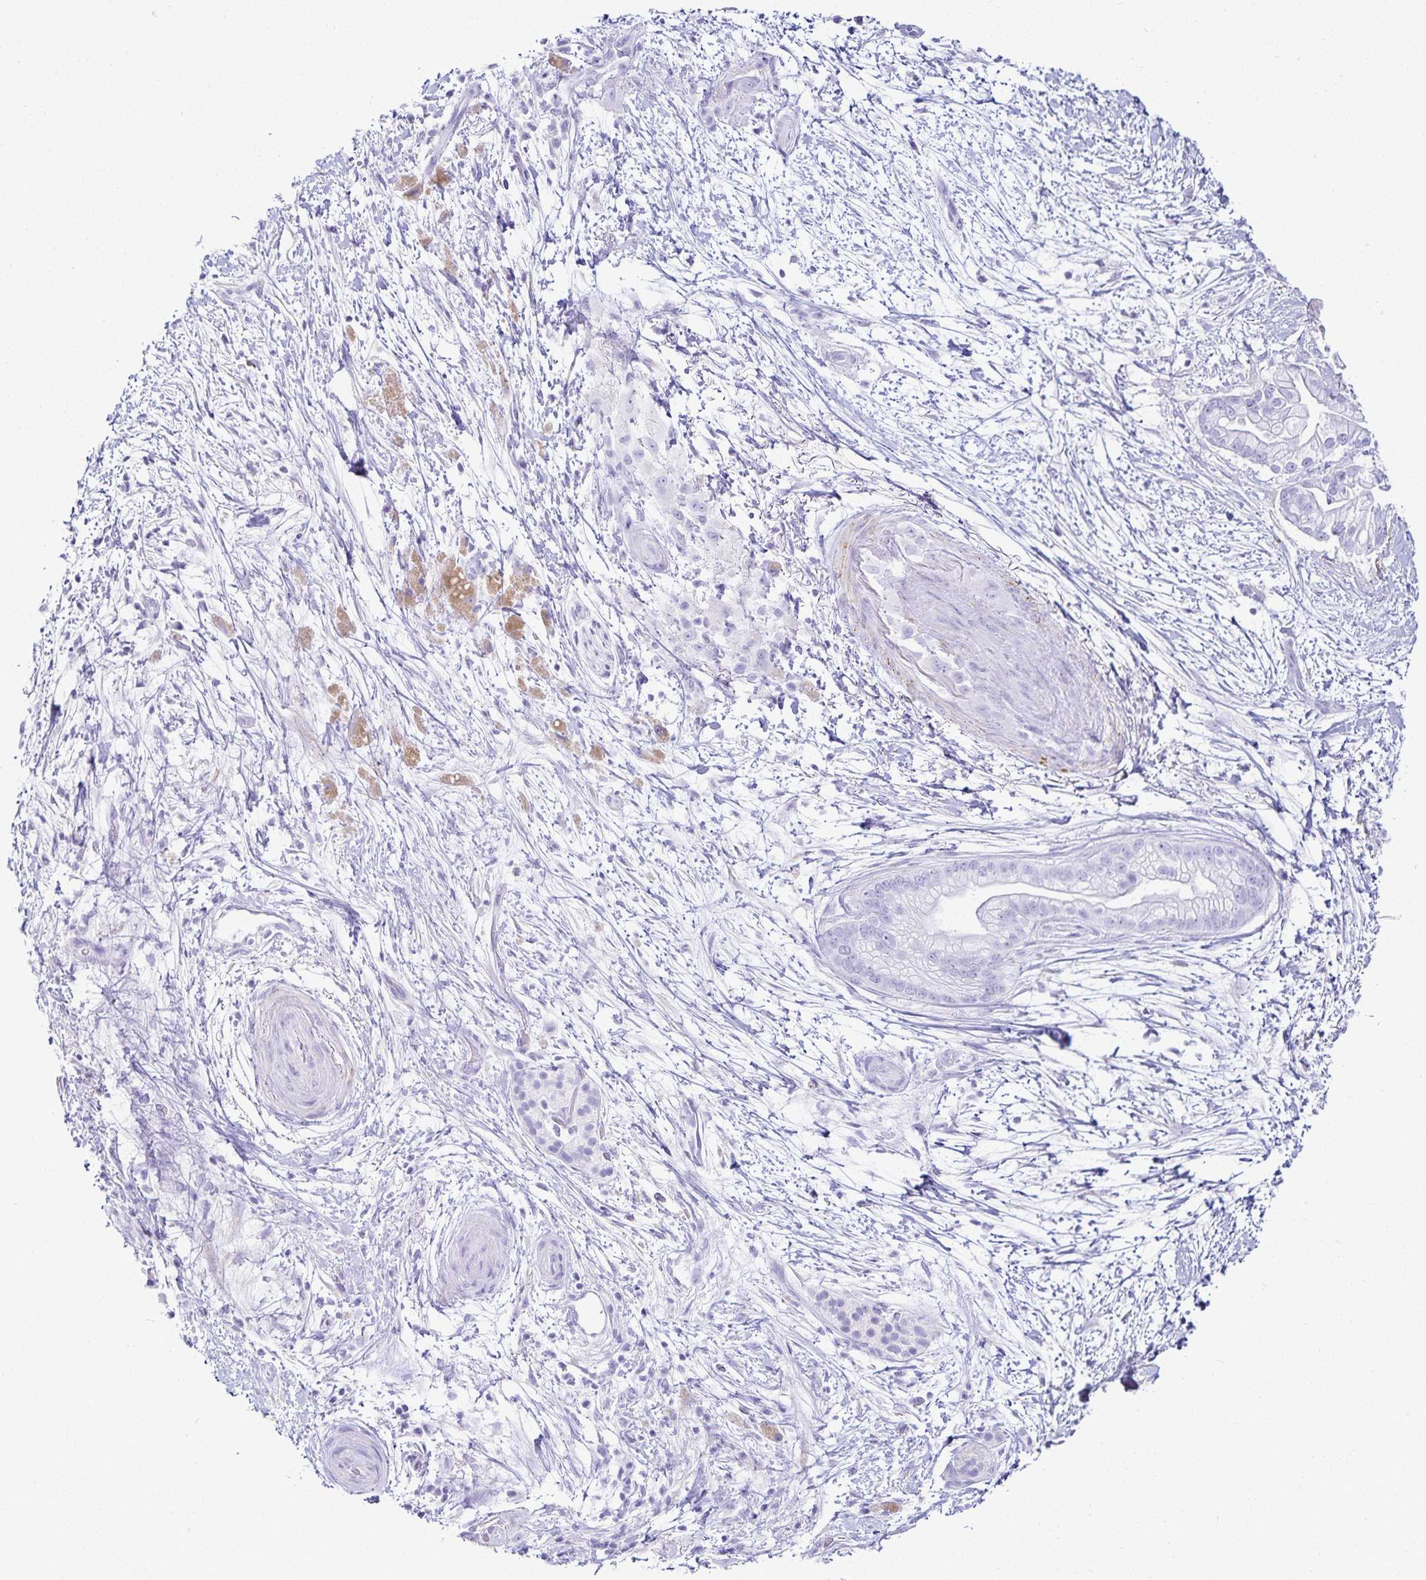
{"staining": {"intensity": "negative", "quantity": "none", "location": "none"}, "tissue": "pancreatic cancer", "cell_type": "Tumor cells", "image_type": "cancer", "snomed": [{"axis": "morphology", "description": "Adenocarcinoma, NOS"}, {"axis": "topography", "description": "Pancreas"}], "caption": "An immunohistochemistry (IHC) micrograph of pancreatic cancer (adenocarcinoma) is shown. There is no staining in tumor cells of pancreatic cancer (adenocarcinoma).", "gene": "GP2", "patient": {"sex": "female", "age": 69}}